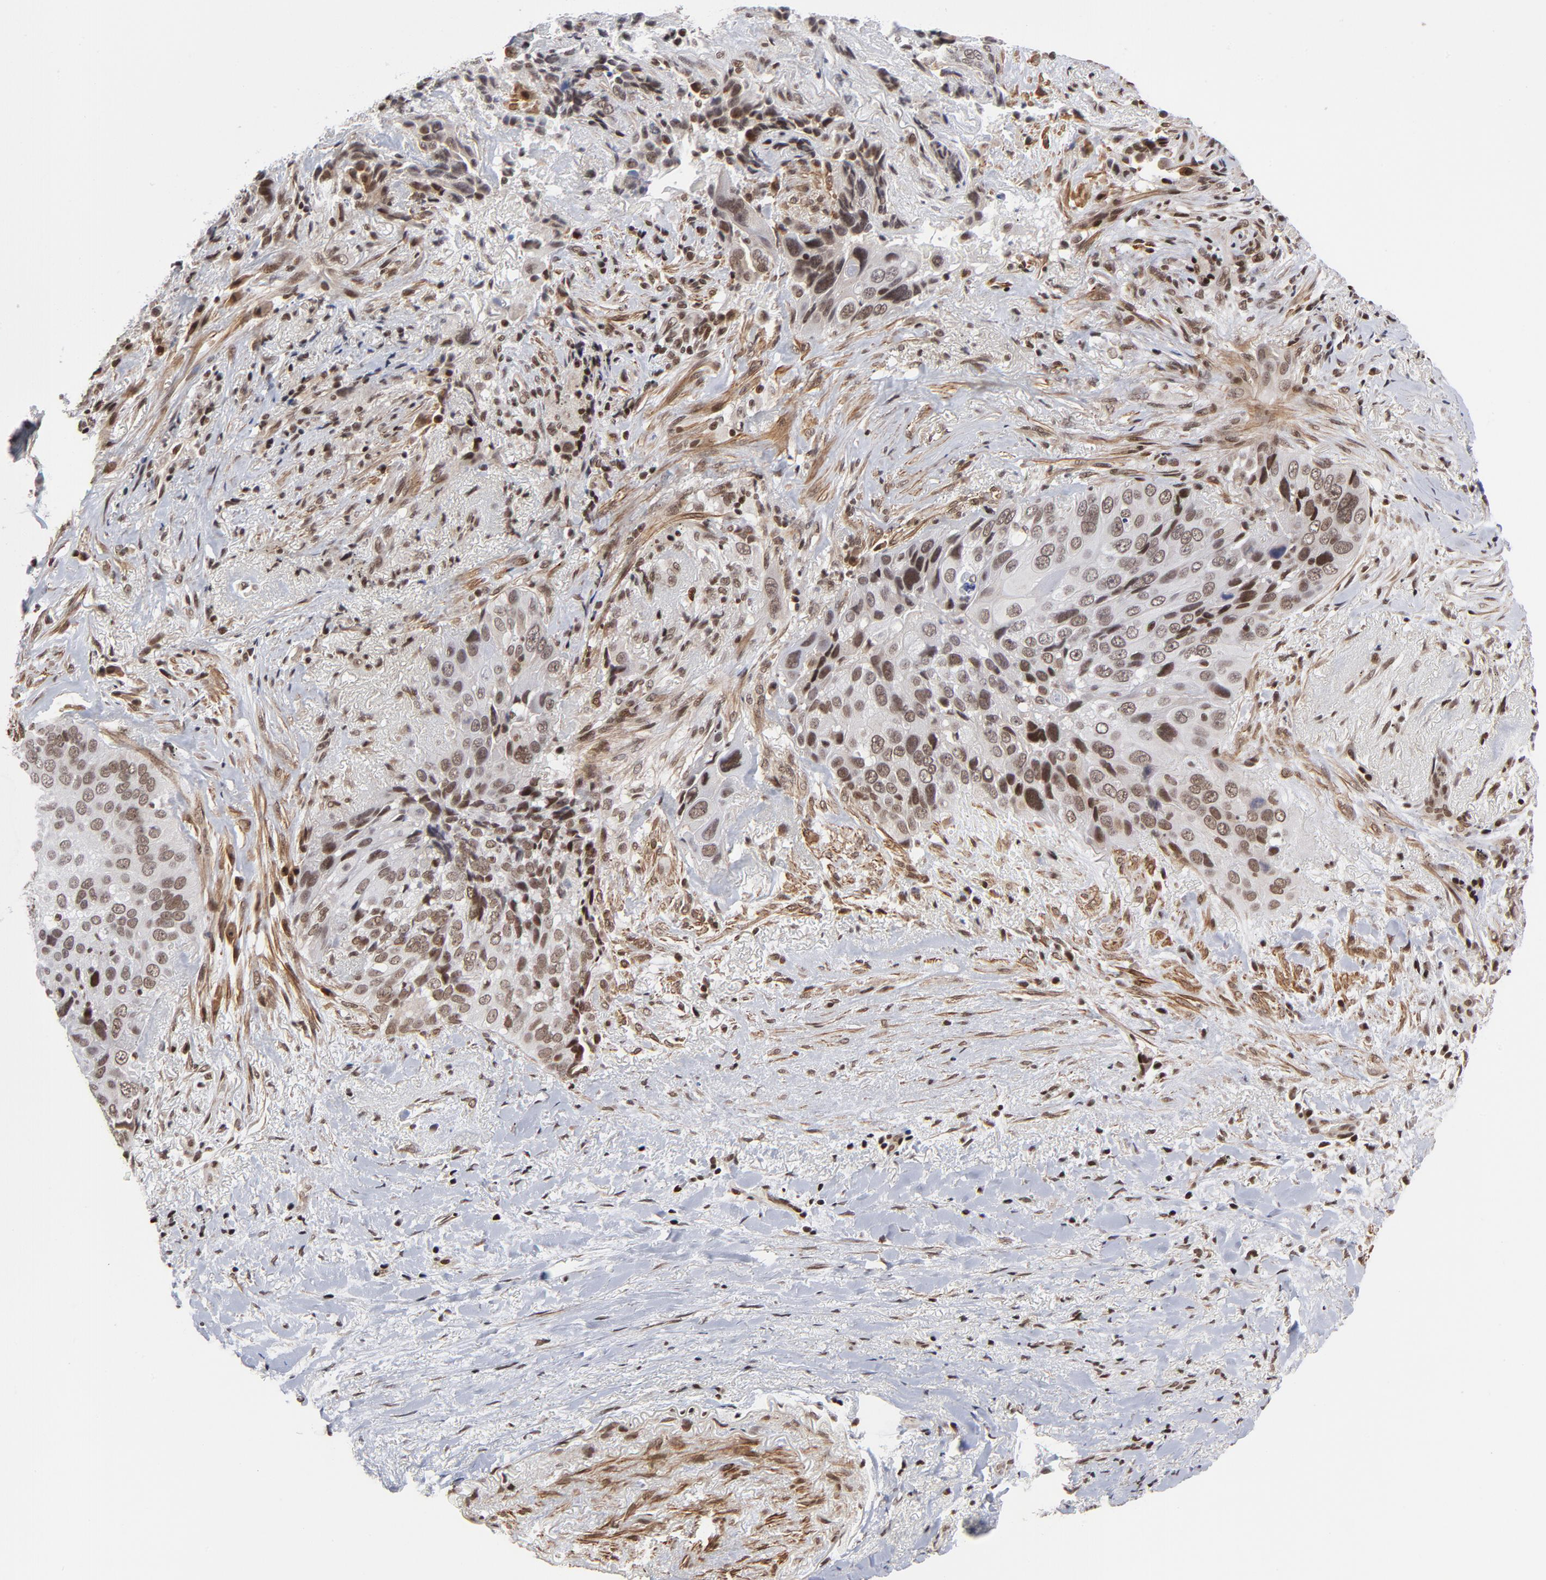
{"staining": {"intensity": "strong", "quantity": ">75%", "location": "nuclear"}, "tissue": "lung cancer", "cell_type": "Tumor cells", "image_type": "cancer", "snomed": [{"axis": "morphology", "description": "Squamous cell carcinoma, NOS"}, {"axis": "topography", "description": "Lung"}], "caption": "A high amount of strong nuclear expression is present in approximately >75% of tumor cells in lung squamous cell carcinoma tissue. The staining was performed using DAB to visualize the protein expression in brown, while the nuclei were stained in blue with hematoxylin (Magnification: 20x).", "gene": "CTCF", "patient": {"sex": "male", "age": 54}}